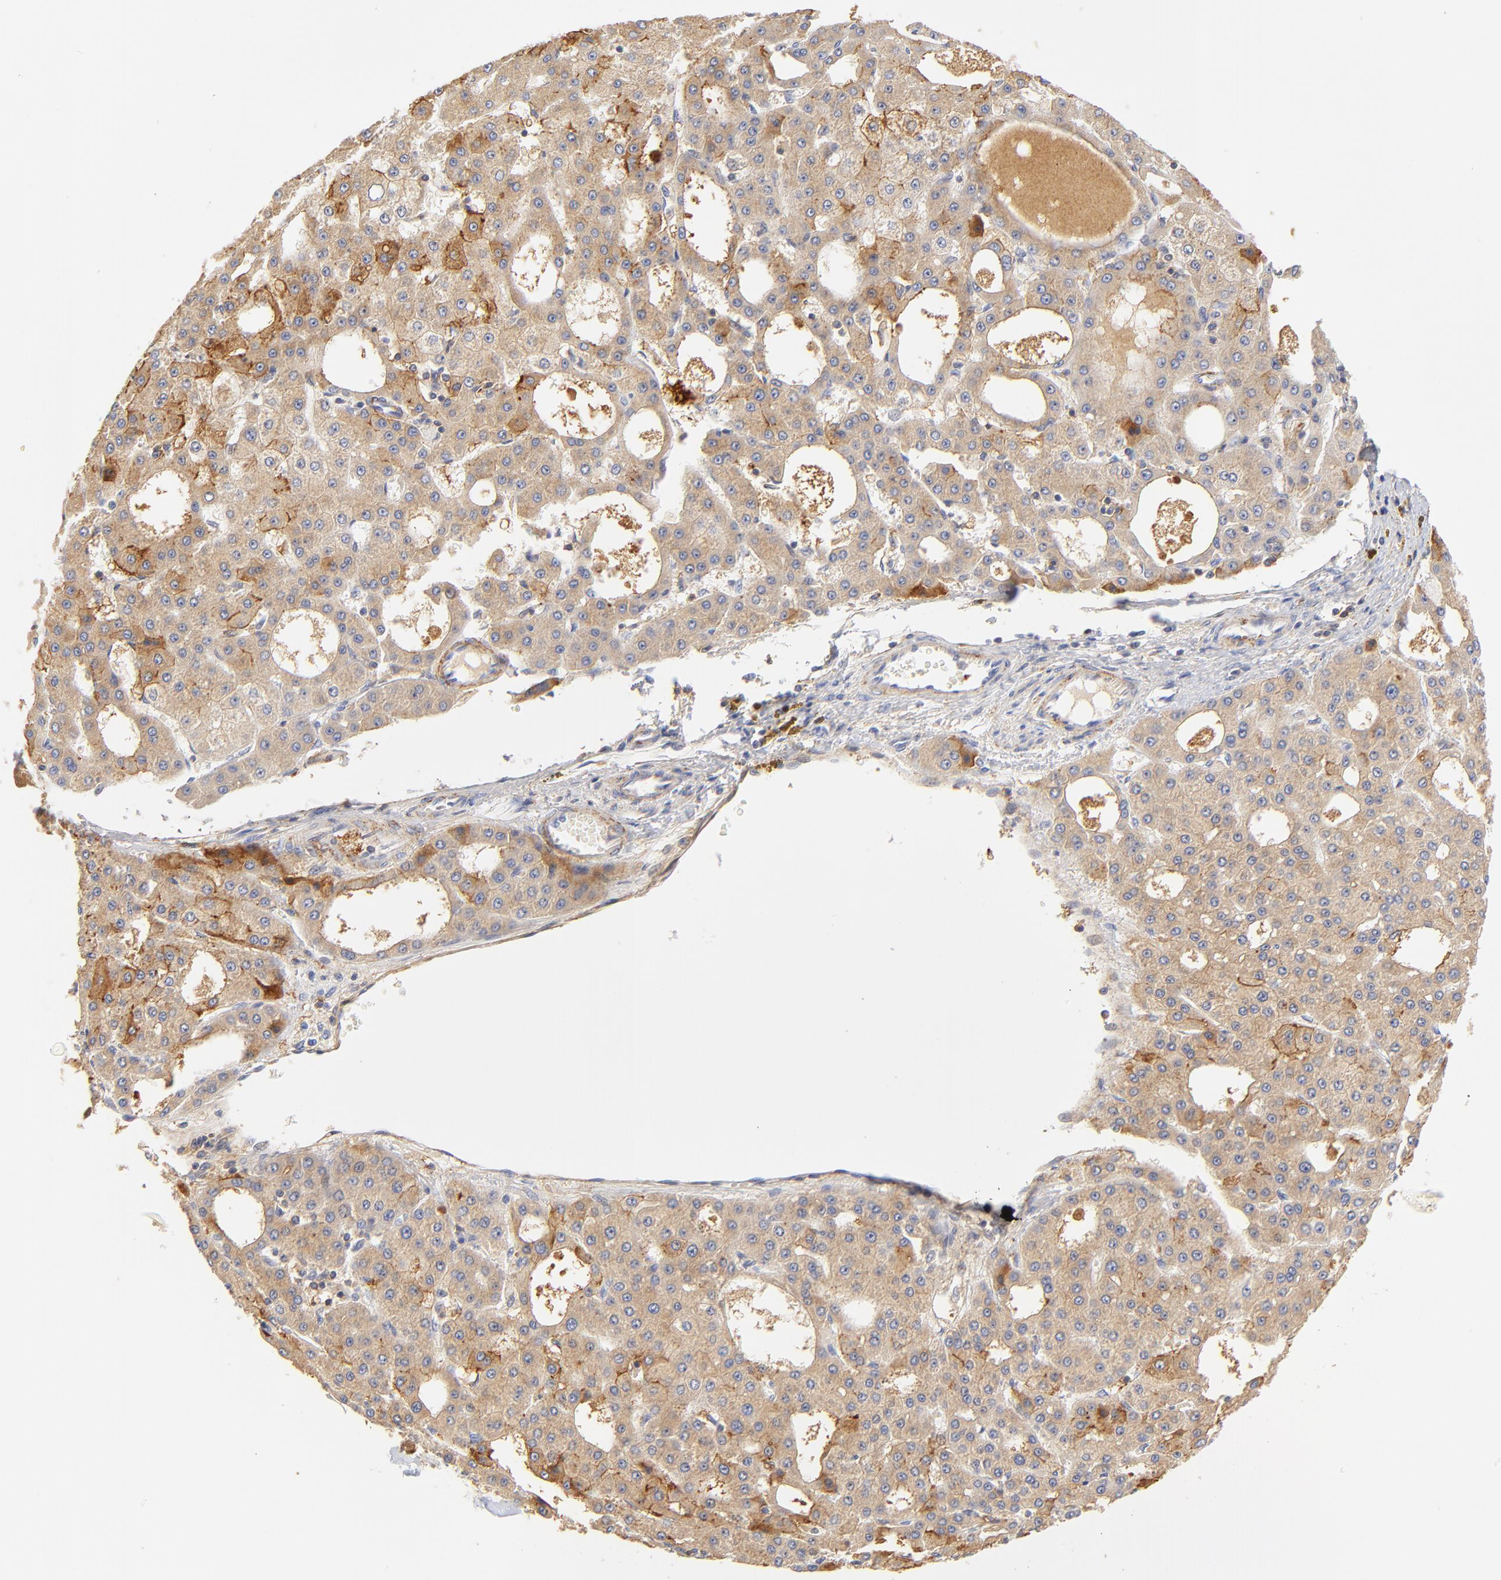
{"staining": {"intensity": "moderate", "quantity": ">75%", "location": "cytoplasmic/membranous"}, "tissue": "liver cancer", "cell_type": "Tumor cells", "image_type": "cancer", "snomed": [{"axis": "morphology", "description": "Carcinoma, Hepatocellular, NOS"}, {"axis": "topography", "description": "Liver"}], "caption": "A micrograph of liver cancer (hepatocellular carcinoma) stained for a protein demonstrates moderate cytoplasmic/membranous brown staining in tumor cells. Nuclei are stained in blue.", "gene": "MDGA2", "patient": {"sex": "male", "age": 47}}